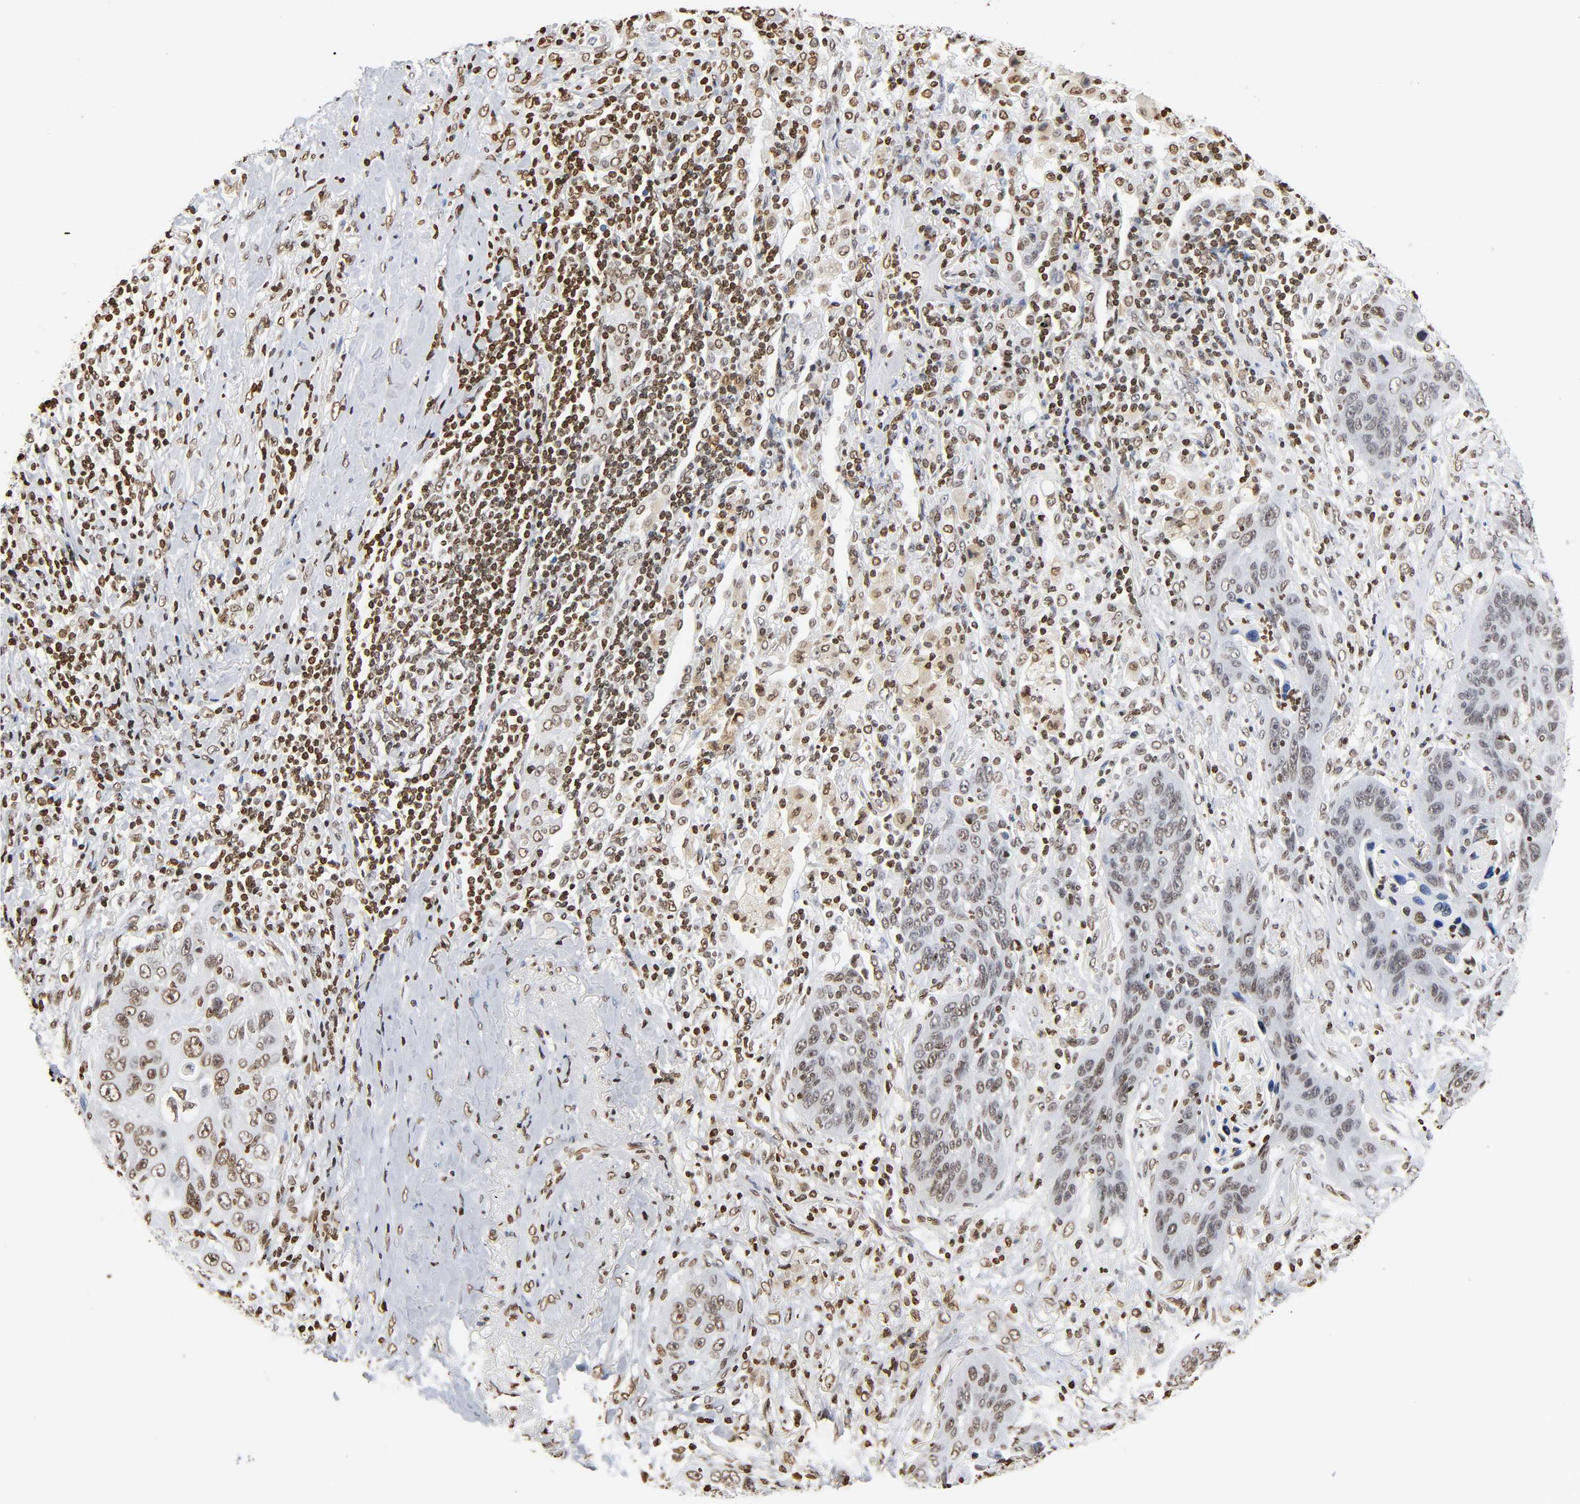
{"staining": {"intensity": "moderate", "quantity": ">75%", "location": "nuclear"}, "tissue": "lung cancer", "cell_type": "Tumor cells", "image_type": "cancer", "snomed": [{"axis": "morphology", "description": "Squamous cell carcinoma, NOS"}, {"axis": "topography", "description": "Lung"}], "caption": "About >75% of tumor cells in lung cancer demonstrate moderate nuclear protein positivity as visualized by brown immunohistochemical staining.", "gene": "HOXA6", "patient": {"sex": "female", "age": 67}}